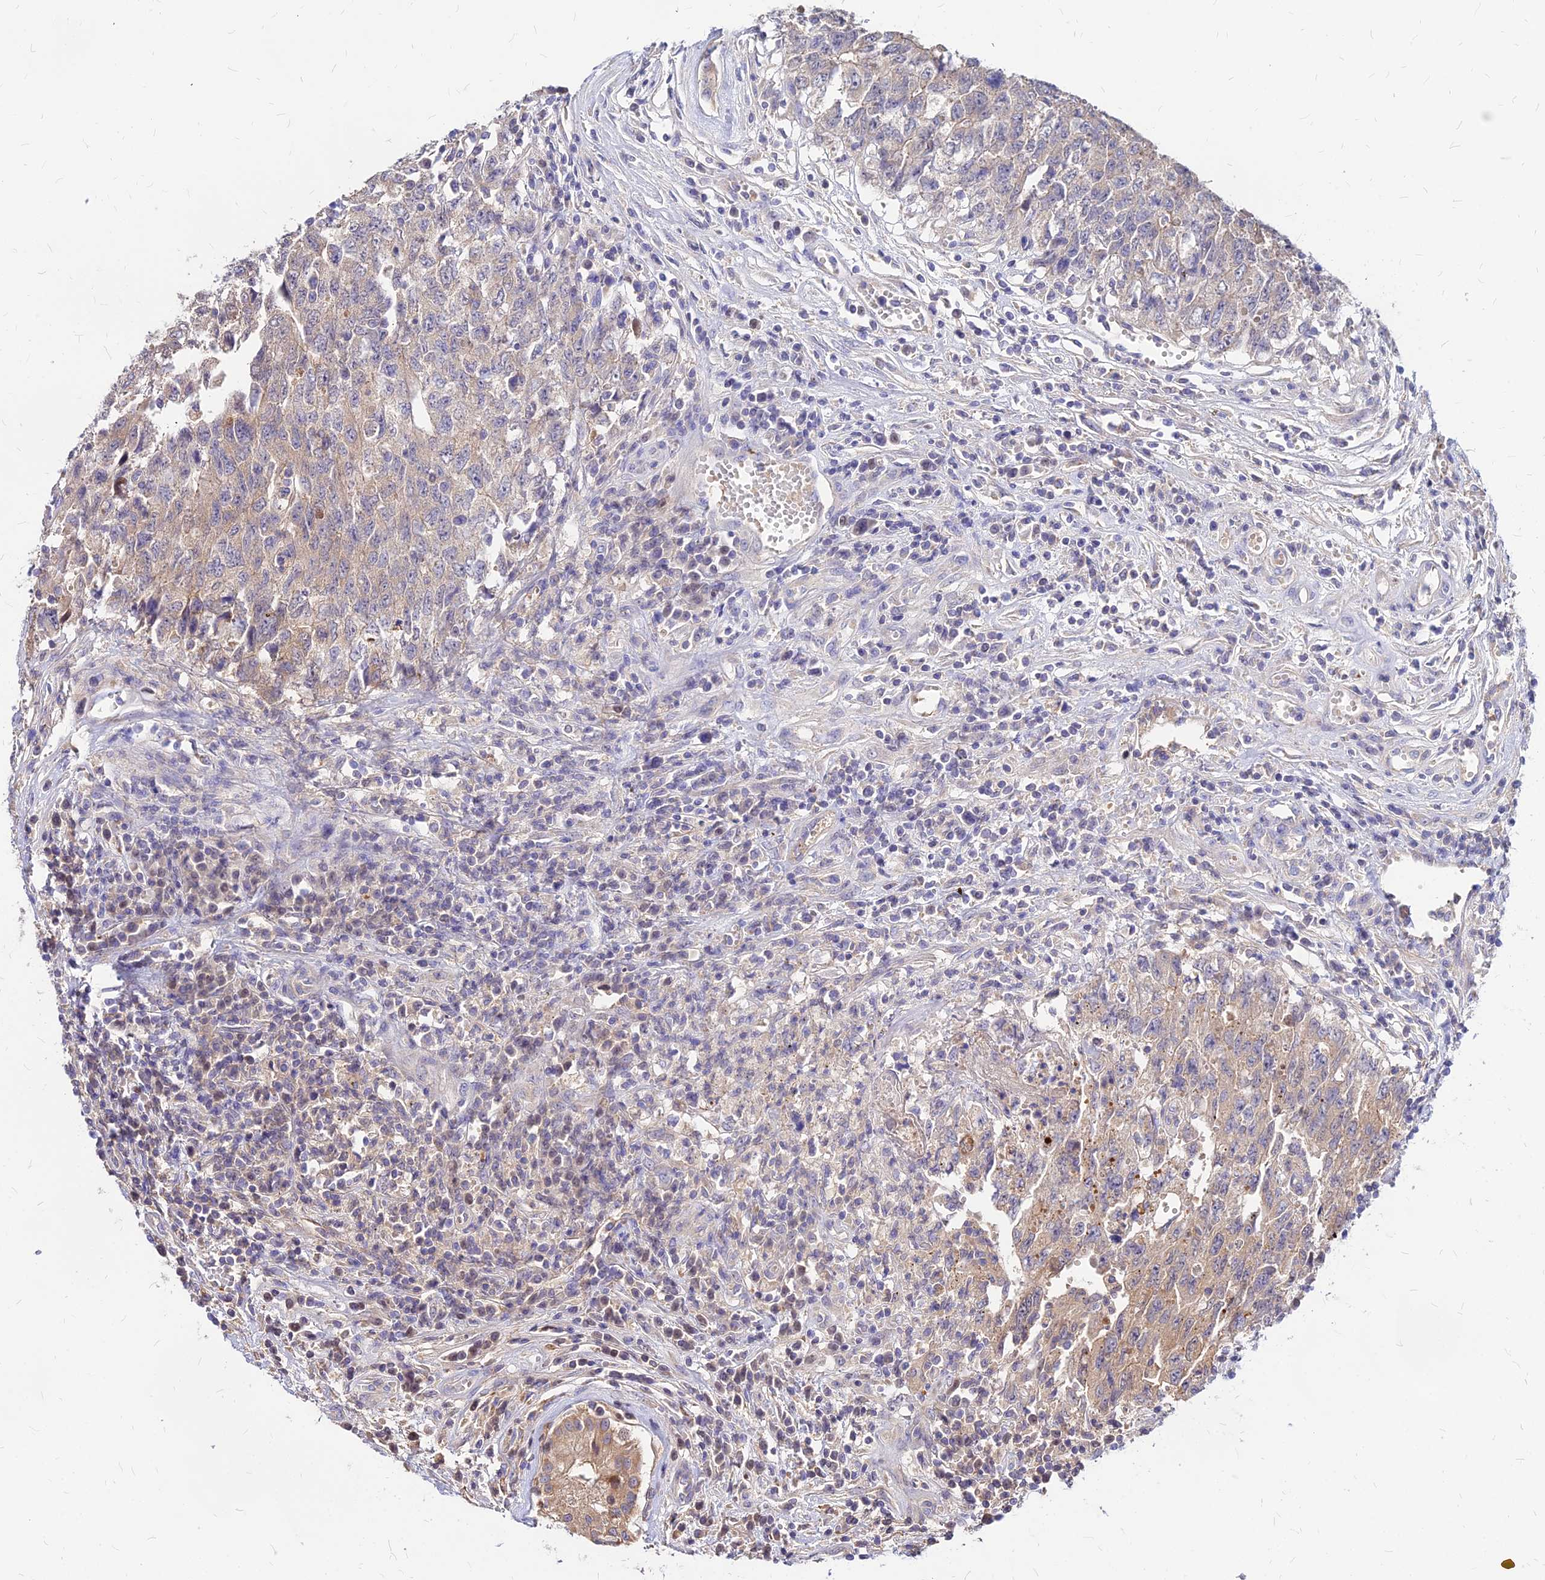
{"staining": {"intensity": "weak", "quantity": "25%-75%", "location": "cytoplasmic/membranous"}, "tissue": "testis cancer", "cell_type": "Tumor cells", "image_type": "cancer", "snomed": [{"axis": "morphology", "description": "Carcinoma, Embryonal, NOS"}, {"axis": "topography", "description": "Testis"}], "caption": "Embryonal carcinoma (testis) stained with DAB (3,3'-diaminobenzidine) immunohistochemistry (IHC) reveals low levels of weak cytoplasmic/membranous staining in about 25%-75% of tumor cells.", "gene": "ACSM6", "patient": {"sex": "male", "age": 34}}